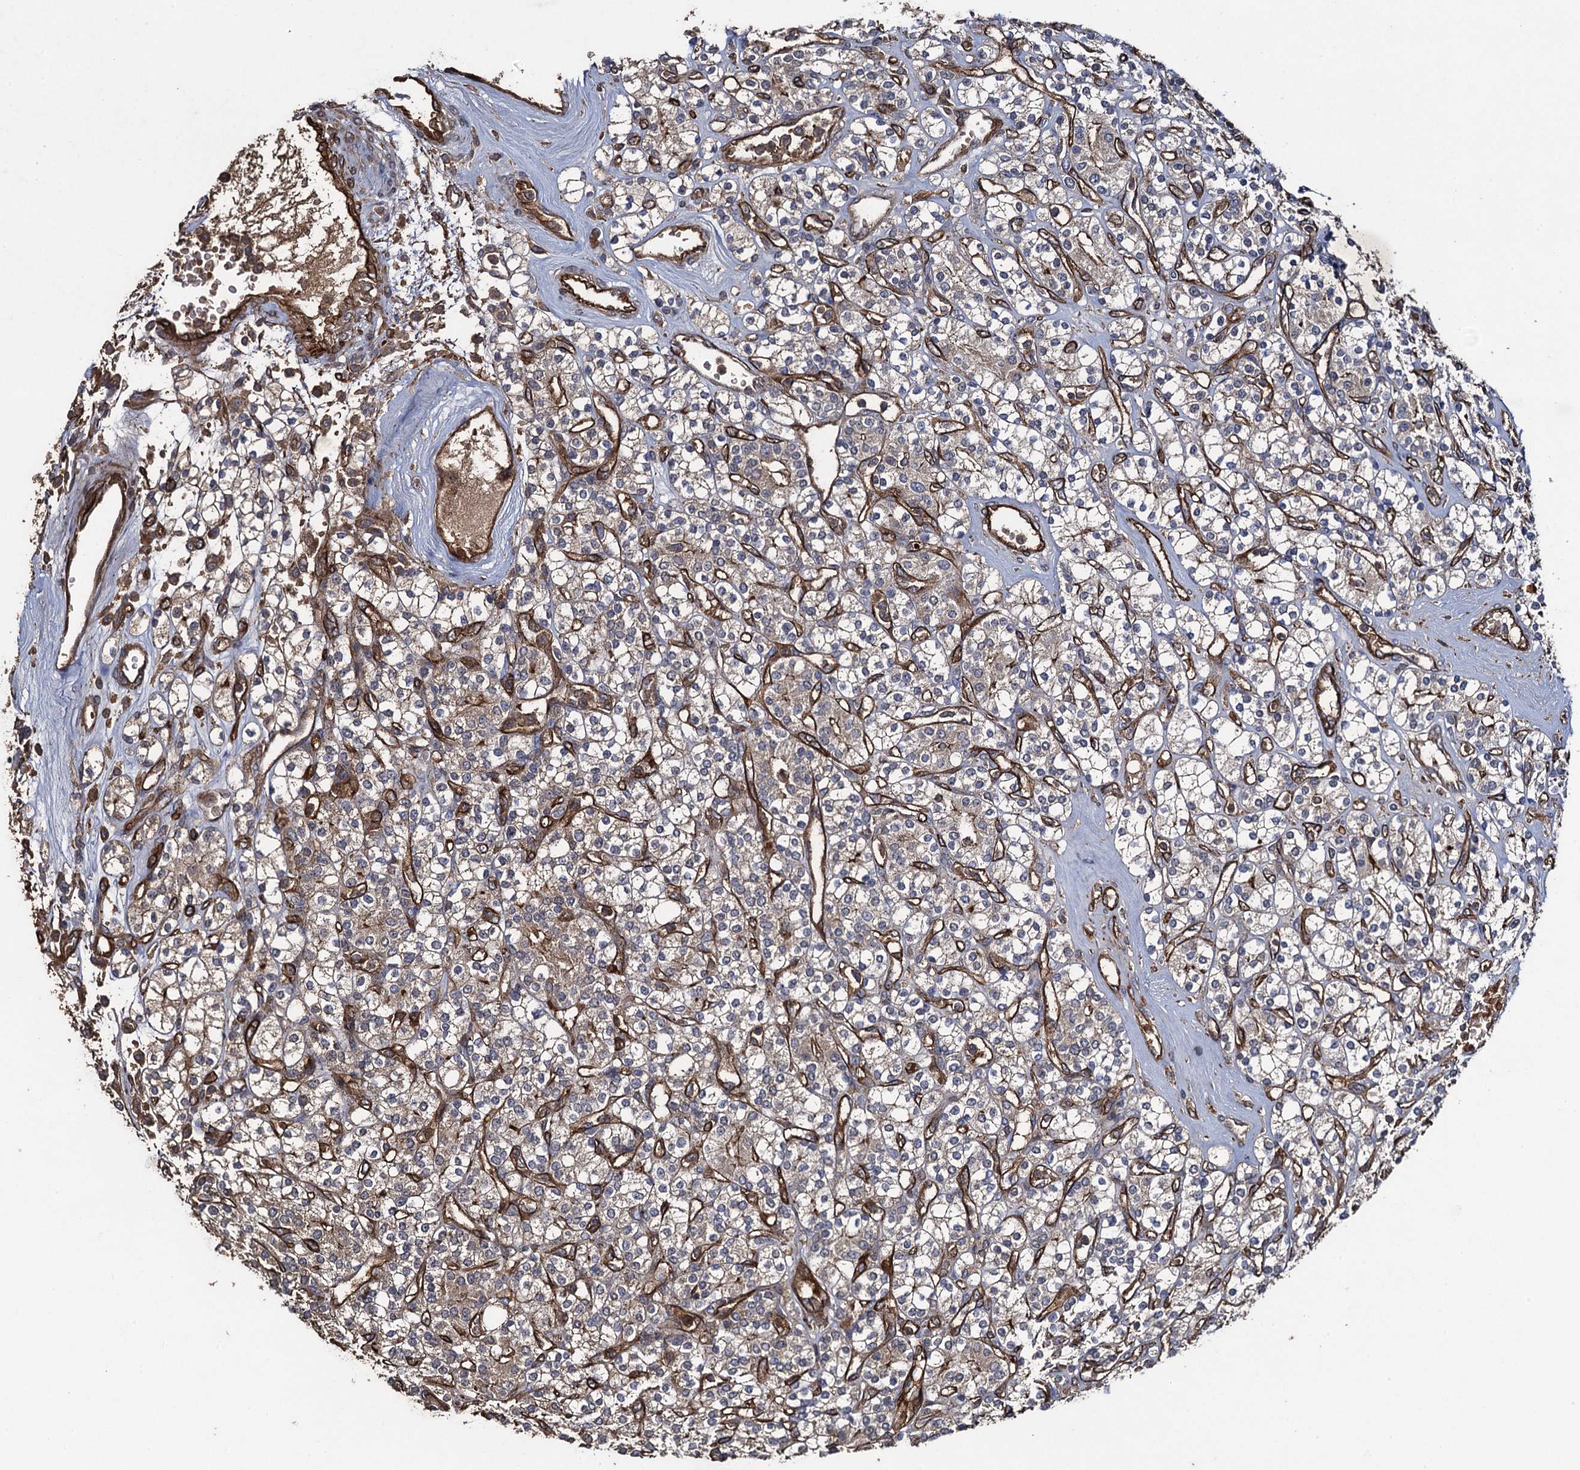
{"staining": {"intensity": "weak", "quantity": "25%-75%", "location": "cytoplasmic/membranous"}, "tissue": "renal cancer", "cell_type": "Tumor cells", "image_type": "cancer", "snomed": [{"axis": "morphology", "description": "Adenocarcinoma, NOS"}, {"axis": "topography", "description": "Kidney"}], "caption": "Immunohistochemical staining of adenocarcinoma (renal) shows weak cytoplasmic/membranous protein expression in approximately 25%-75% of tumor cells.", "gene": "TXNDC11", "patient": {"sex": "male", "age": 77}}